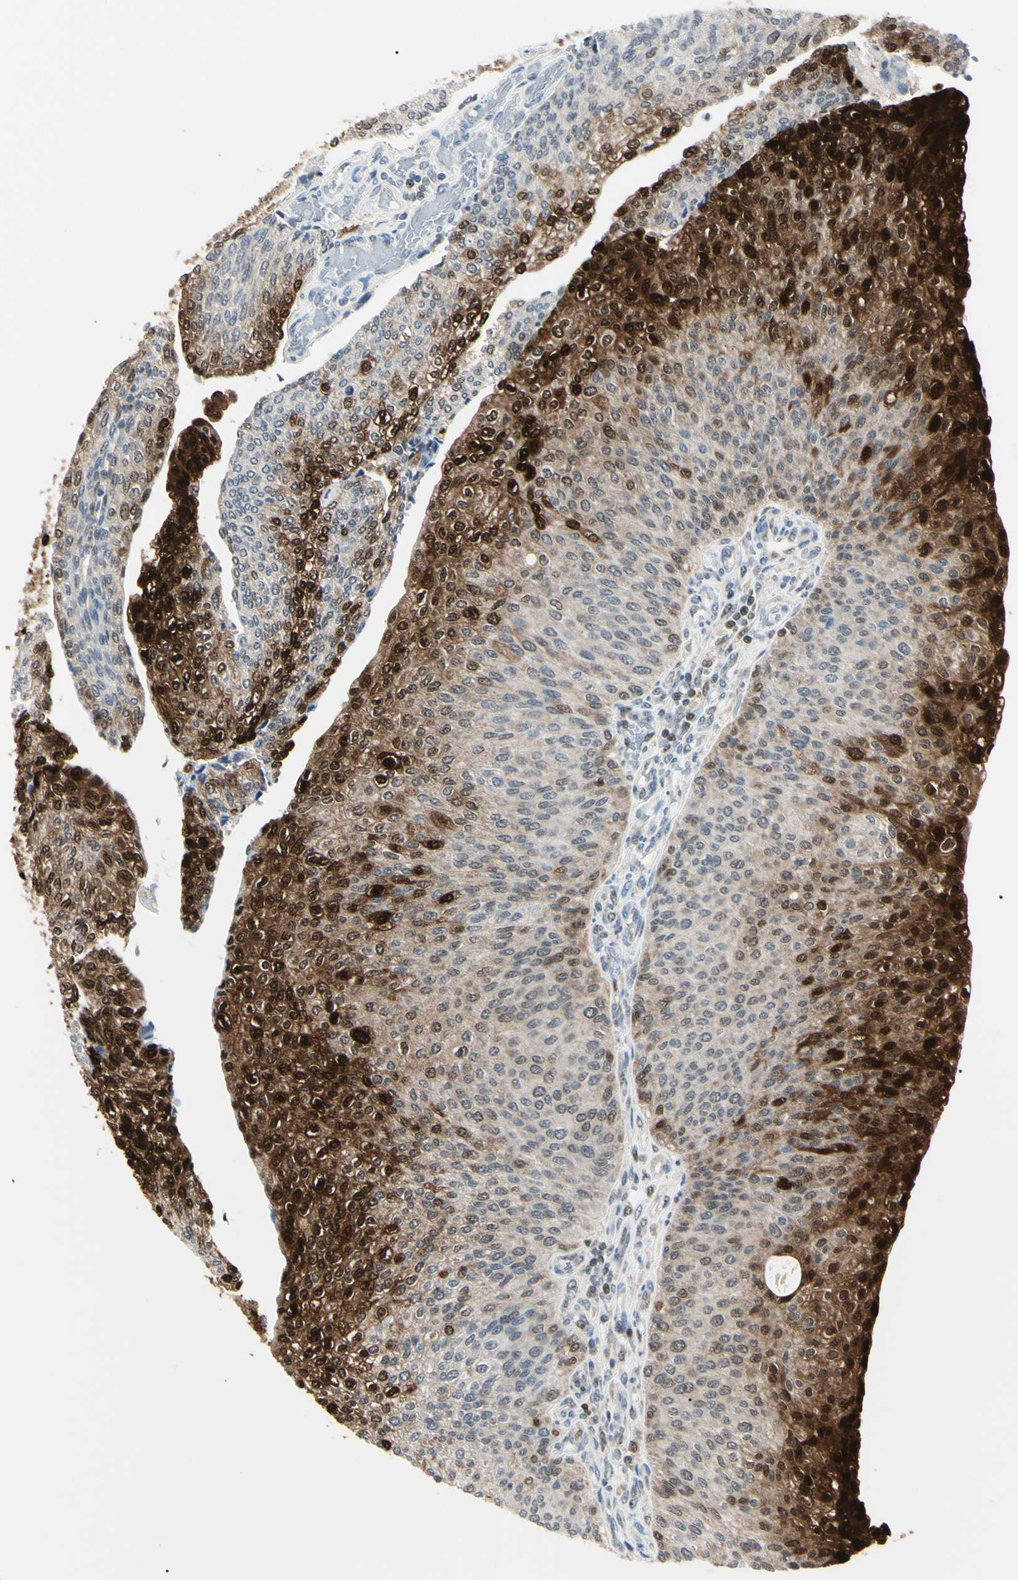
{"staining": {"intensity": "strong", "quantity": "25%-75%", "location": "cytoplasmic/membranous,nuclear"}, "tissue": "urothelial cancer", "cell_type": "Tumor cells", "image_type": "cancer", "snomed": [{"axis": "morphology", "description": "Urothelial carcinoma, Low grade"}, {"axis": "topography", "description": "Urinary bladder"}], "caption": "DAB immunohistochemical staining of urothelial cancer demonstrates strong cytoplasmic/membranous and nuclear protein staining in approximately 25%-75% of tumor cells. (Stains: DAB (3,3'-diaminobenzidine) in brown, nuclei in blue, Microscopy: brightfield microscopy at high magnification).", "gene": "PGK1", "patient": {"sex": "female", "age": 79}}